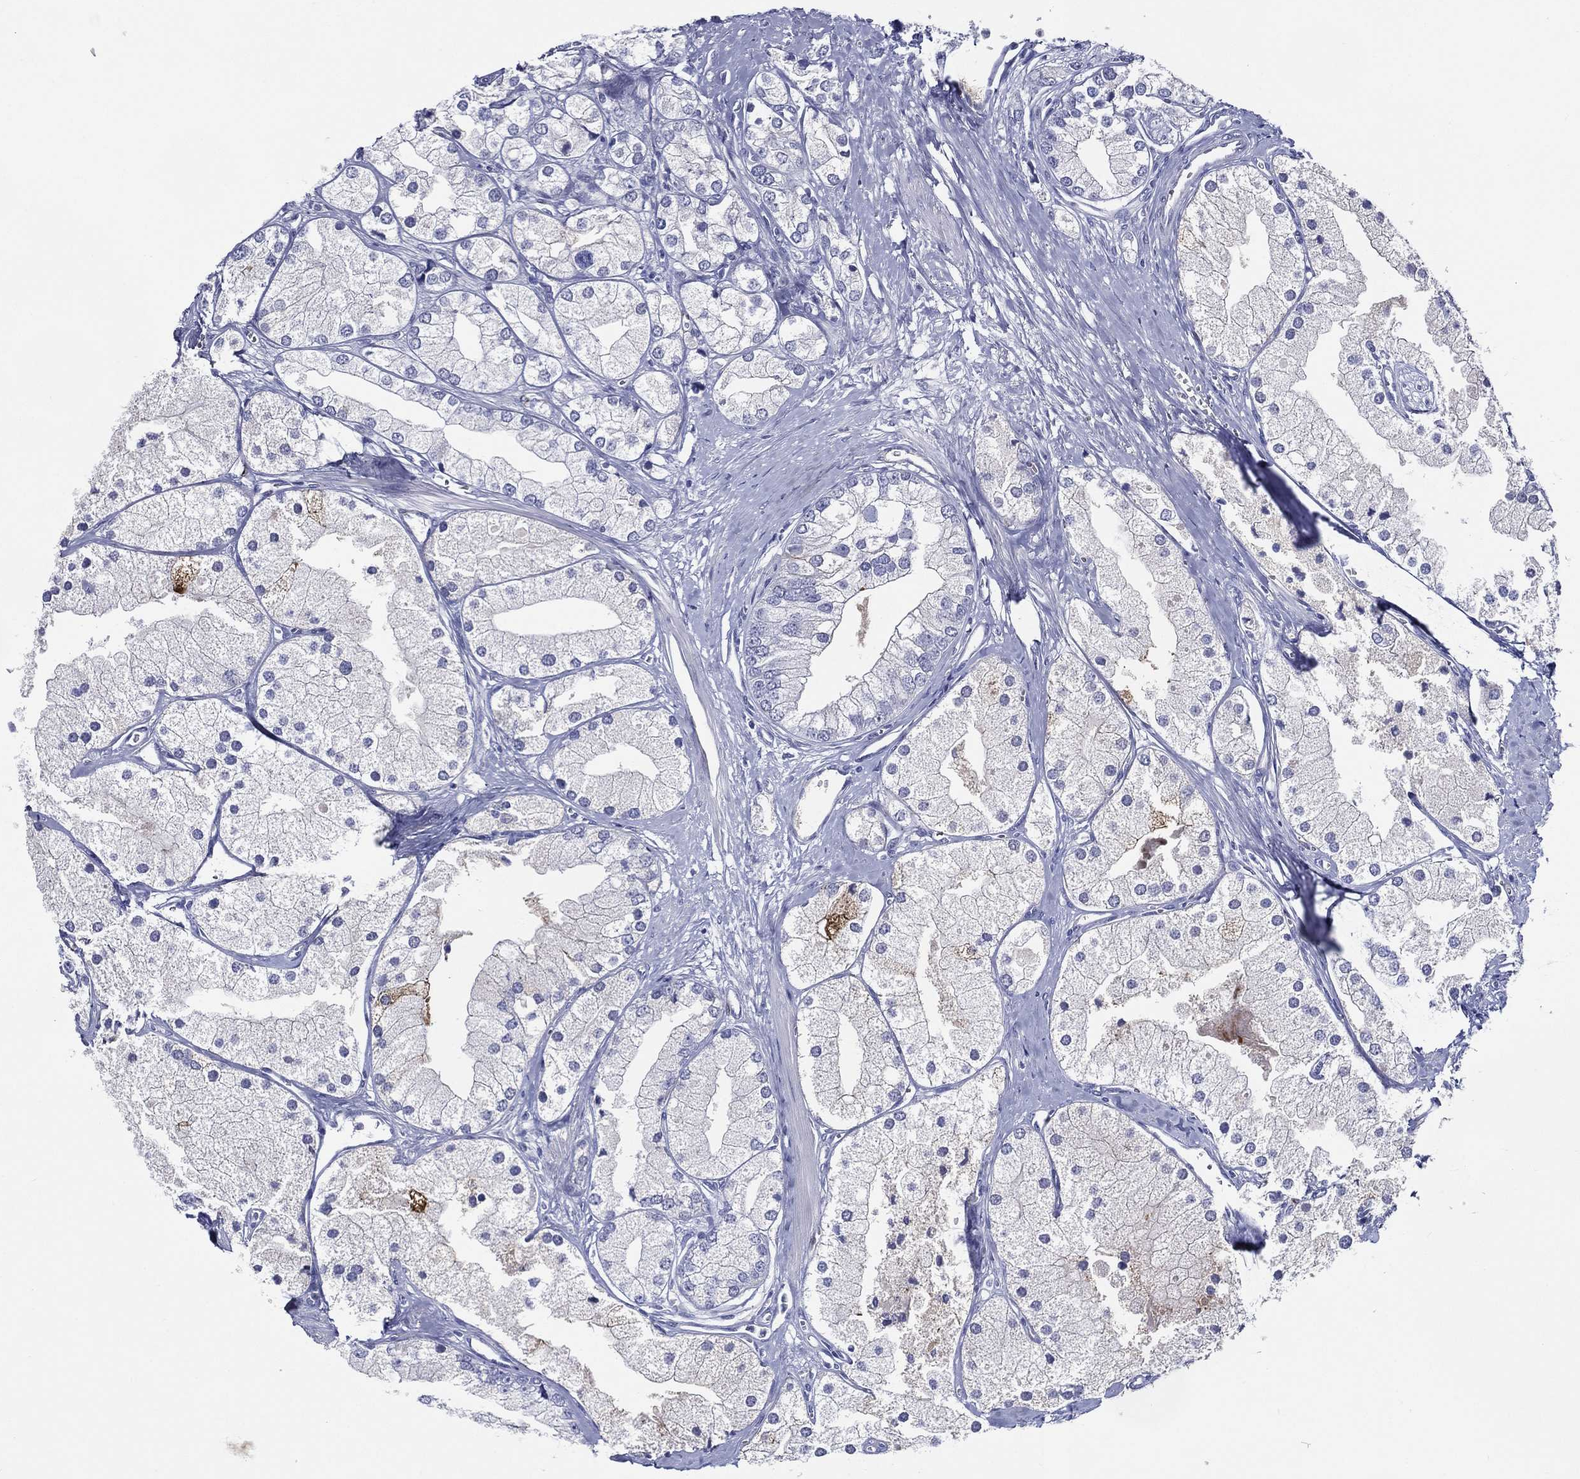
{"staining": {"intensity": "negative", "quantity": "none", "location": "none"}, "tissue": "prostate cancer", "cell_type": "Tumor cells", "image_type": "cancer", "snomed": [{"axis": "morphology", "description": "Adenocarcinoma, NOS"}, {"axis": "topography", "description": "Prostate and seminal vesicle, NOS"}, {"axis": "topography", "description": "Prostate"}], "caption": "IHC micrograph of human prostate cancer stained for a protein (brown), which exhibits no positivity in tumor cells.", "gene": "ACE2", "patient": {"sex": "male", "age": 79}}